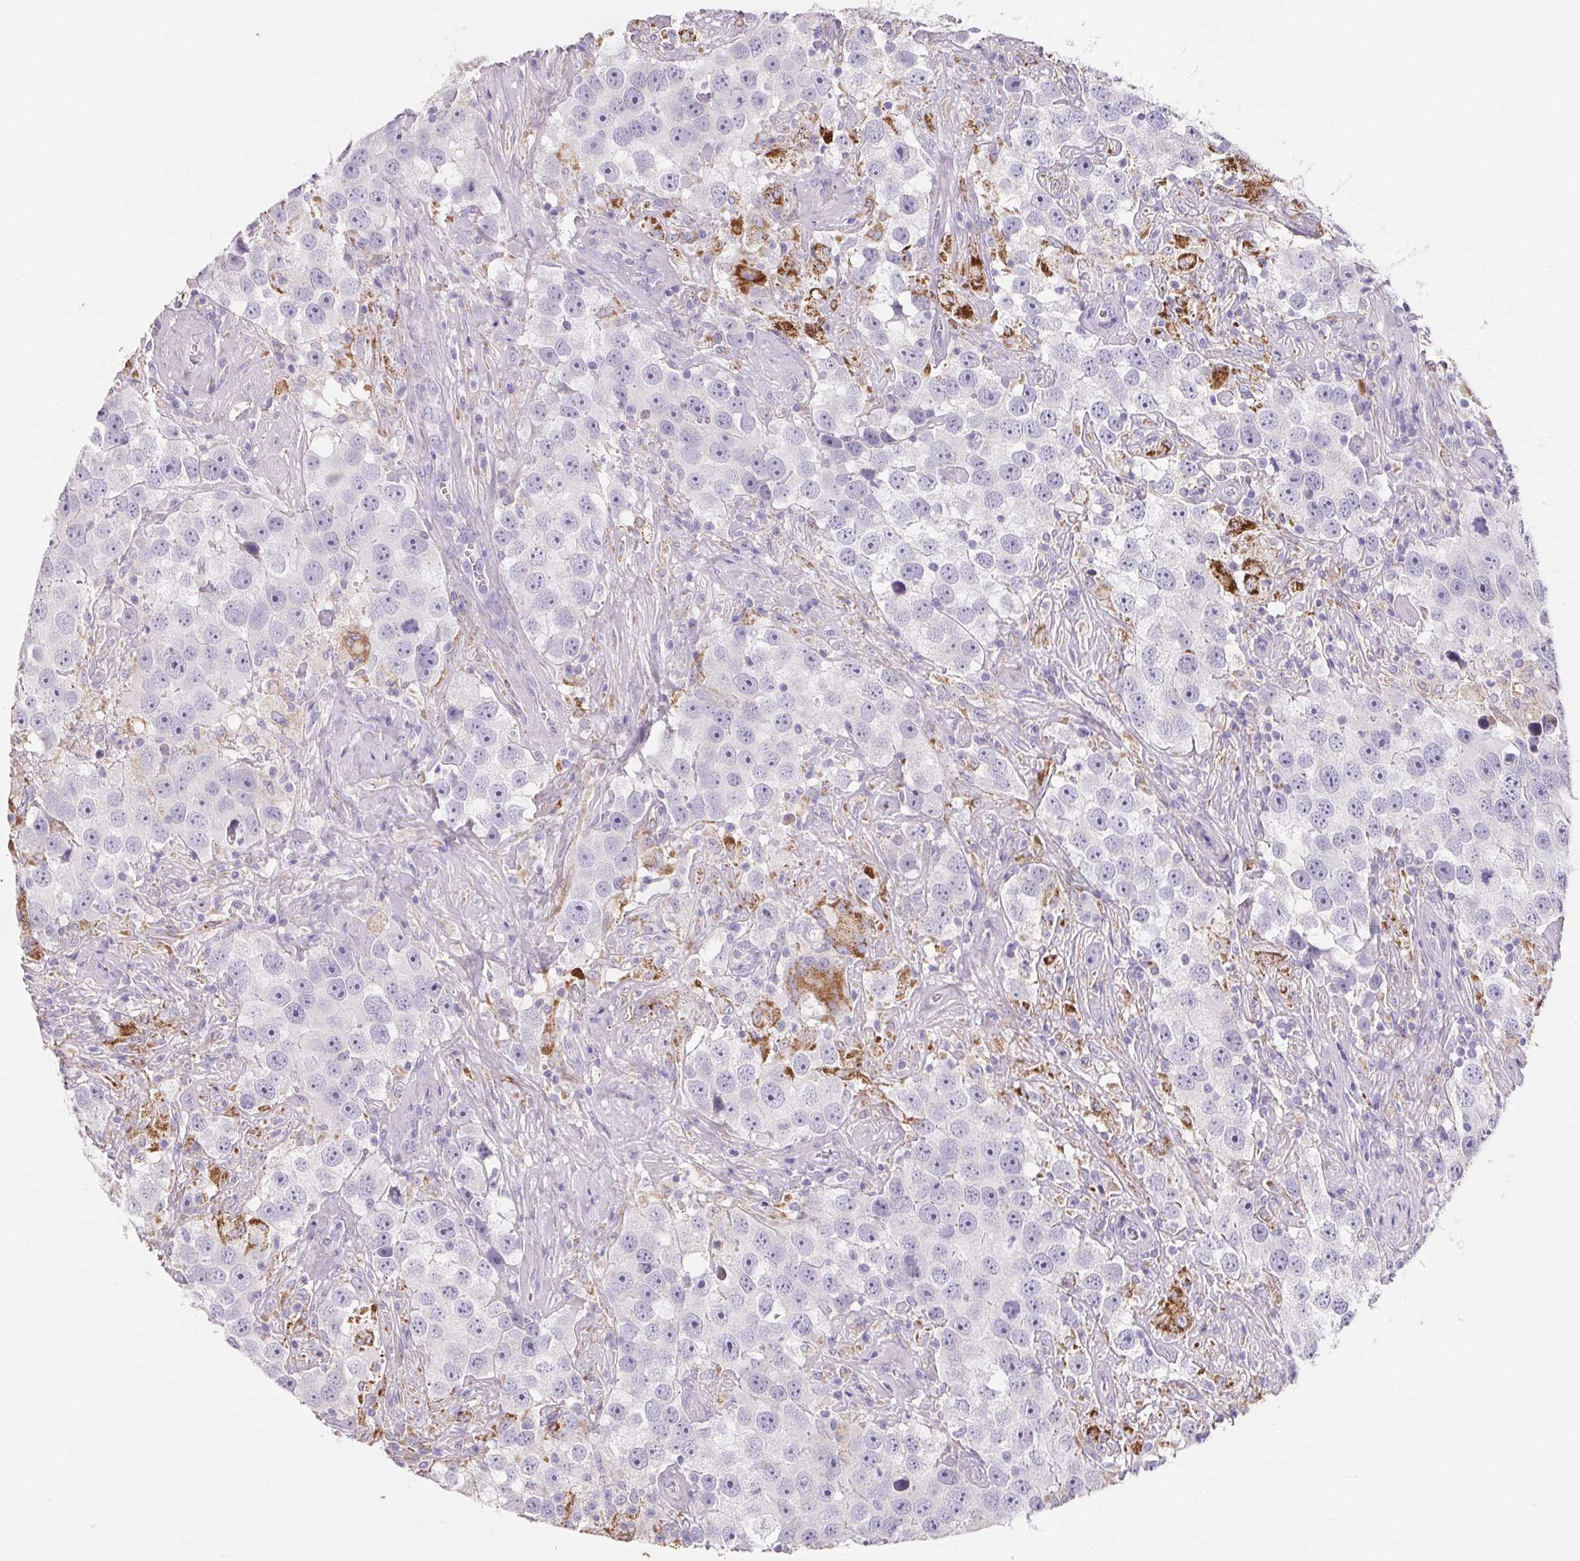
{"staining": {"intensity": "strong", "quantity": "<25%", "location": "cytoplasmic/membranous"}, "tissue": "testis cancer", "cell_type": "Tumor cells", "image_type": "cancer", "snomed": [{"axis": "morphology", "description": "Seminoma, NOS"}, {"axis": "topography", "description": "Testis"}], "caption": "DAB (3,3'-diaminobenzidine) immunohistochemical staining of testis cancer exhibits strong cytoplasmic/membranous protein positivity in about <25% of tumor cells.", "gene": "FDX1", "patient": {"sex": "male", "age": 49}}